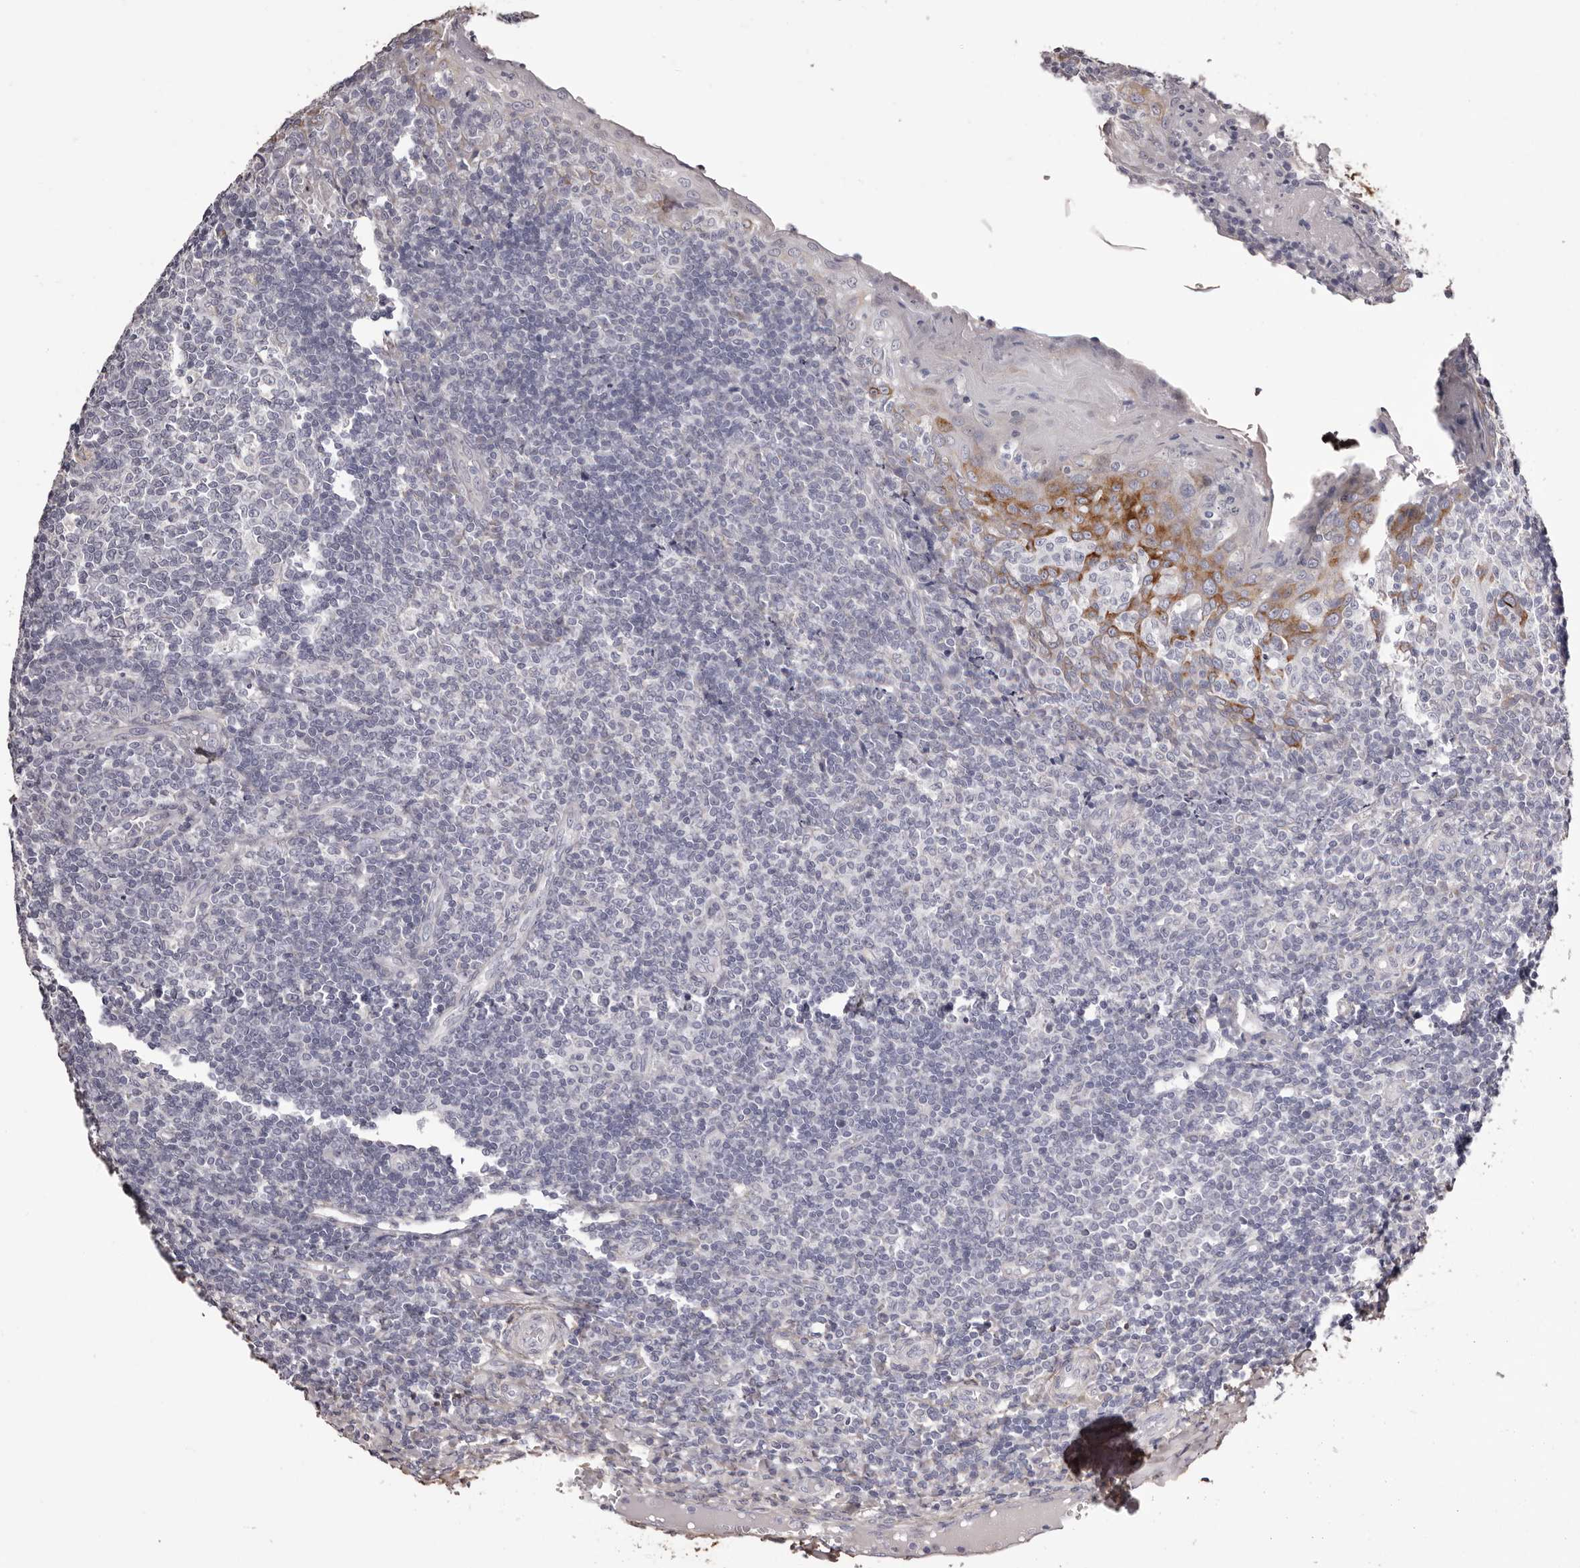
{"staining": {"intensity": "negative", "quantity": "none", "location": "none"}, "tissue": "tonsil", "cell_type": "Germinal center cells", "image_type": "normal", "snomed": [{"axis": "morphology", "description": "Normal tissue, NOS"}, {"axis": "topography", "description": "Tonsil"}], "caption": "IHC histopathology image of unremarkable tonsil: human tonsil stained with DAB reveals no significant protein positivity in germinal center cells.", "gene": "COL6A1", "patient": {"sex": "female", "age": 19}}